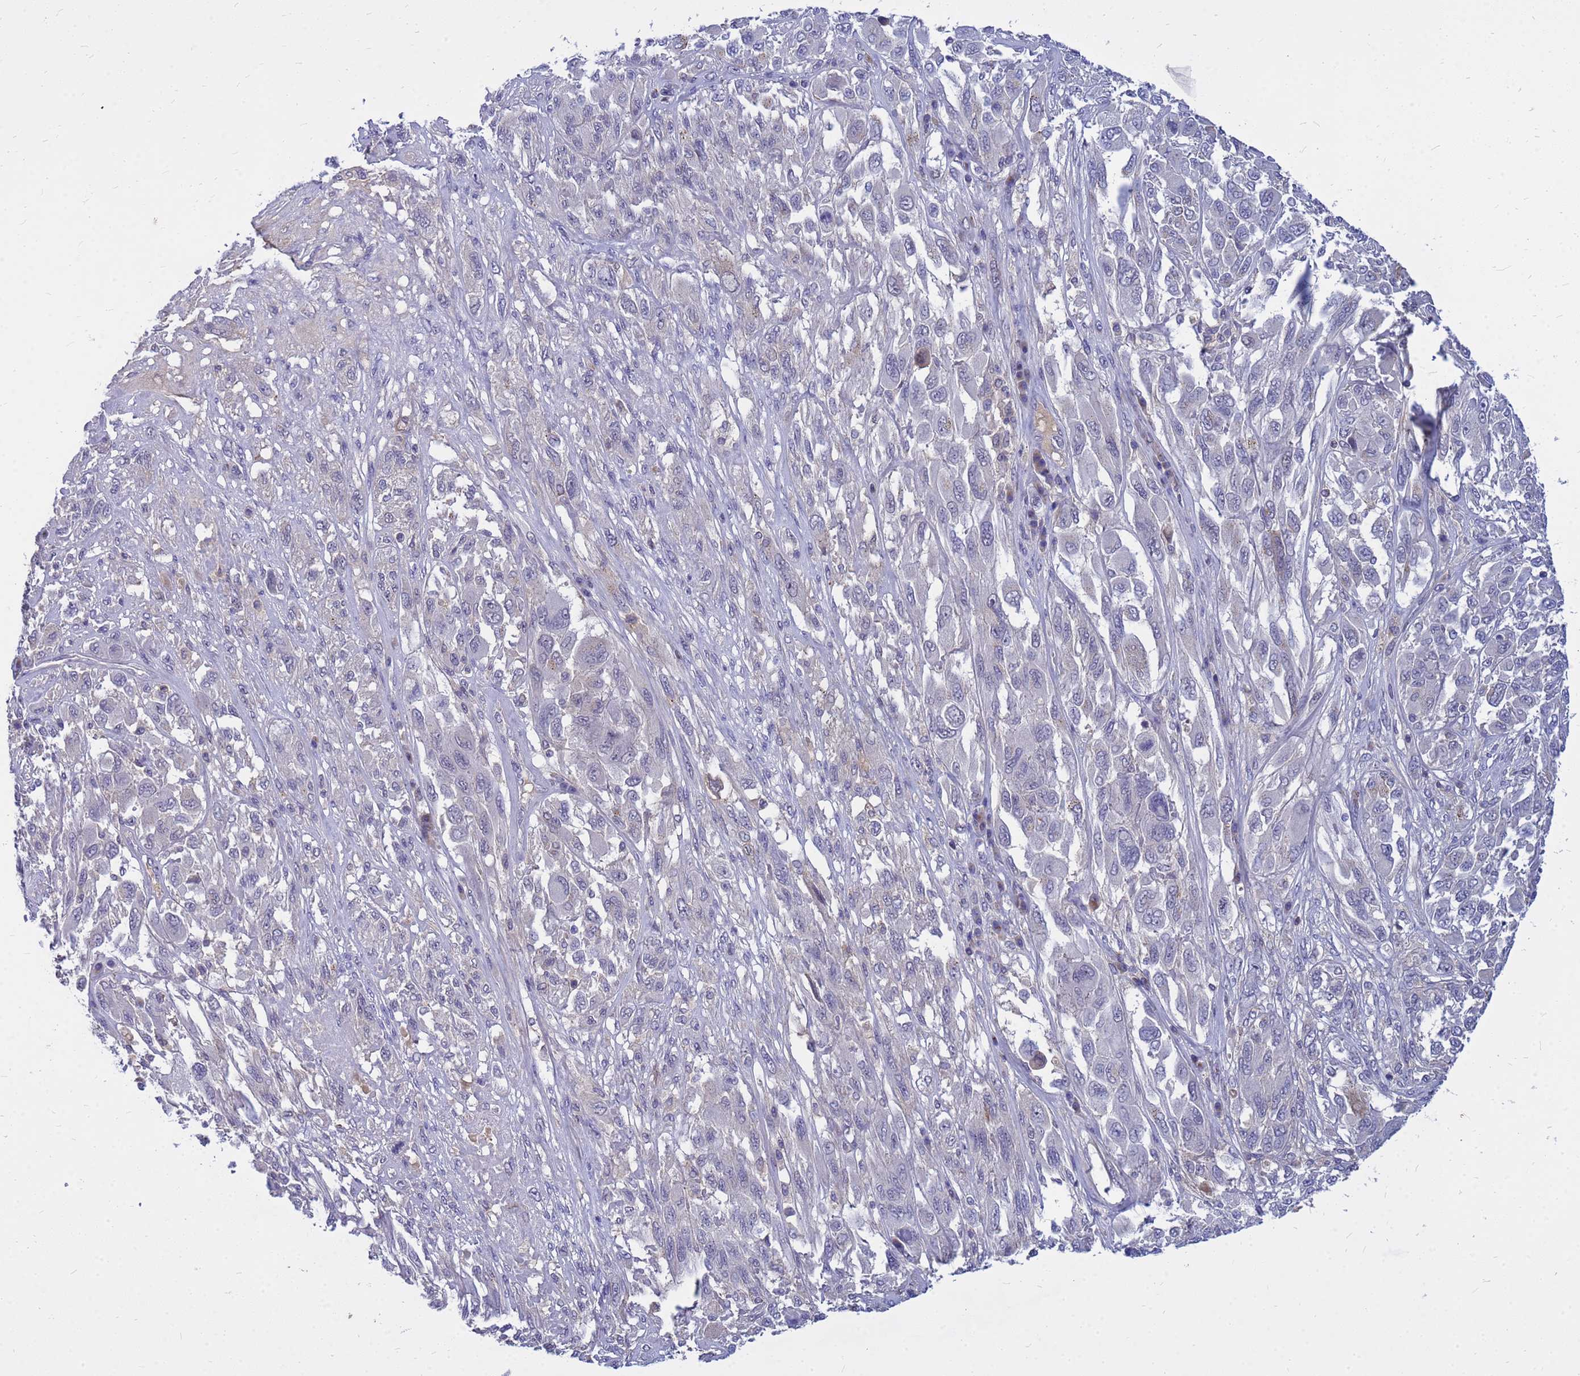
{"staining": {"intensity": "negative", "quantity": "none", "location": "none"}, "tissue": "melanoma", "cell_type": "Tumor cells", "image_type": "cancer", "snomed": [{"axis": "morphology", "description": "Malignant melanoma, NOS"}, {"axis": "topography", "description": "Skin"}], "caption": "IHC image of neoplastic tissue: human malignant melanoma stained with DAB (3,3'-diaminobenzidine) reveals no significant protein expression in tumor cells.", "gene": "SRGAP3", "patient": {"sex": "female", "age": 91}}